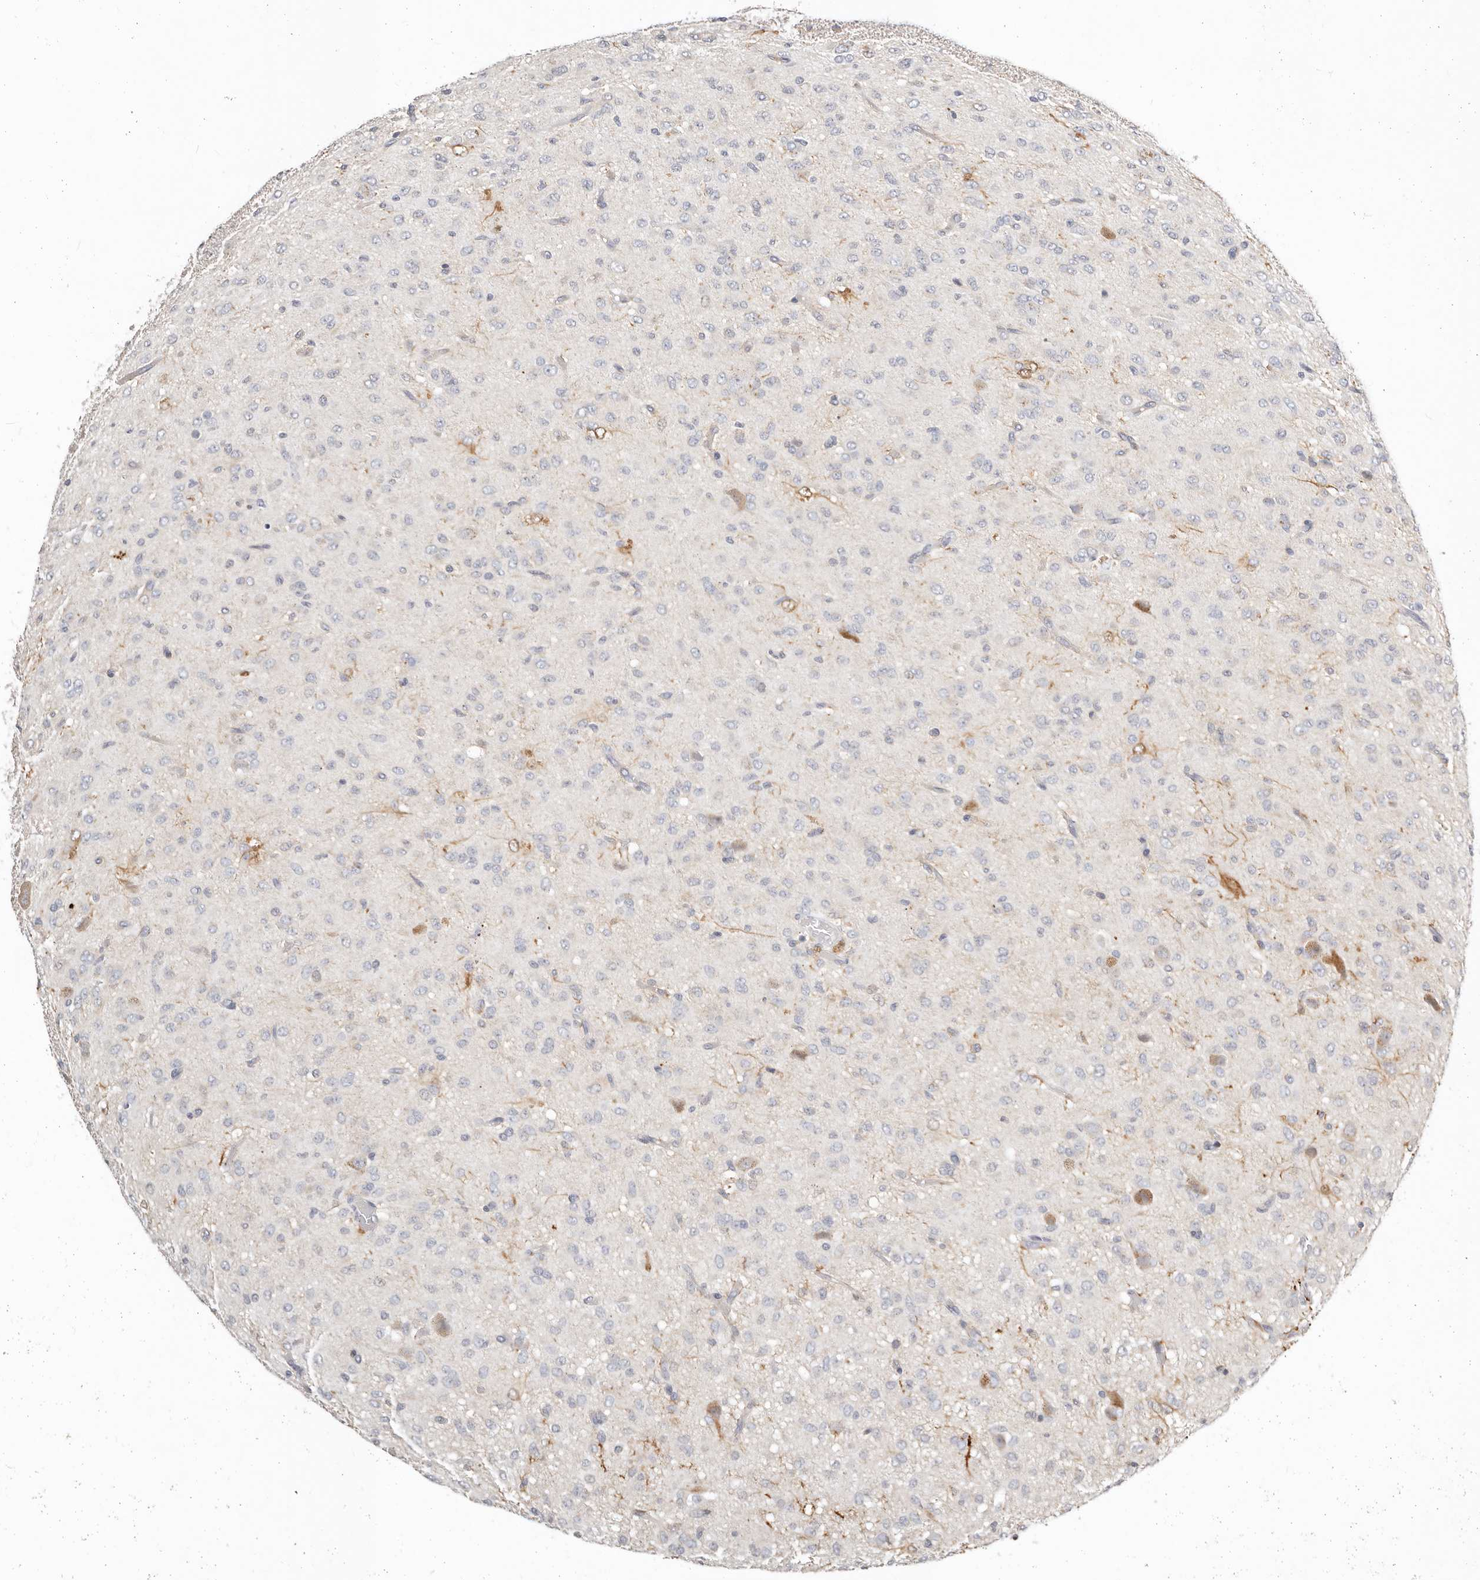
{"staining": {"intensity": "negative", "quantity": "none", "location": "none"}, "tissue": "glioma", "cell_type": "Tumor cells", "image_type": "cancer", "snomed": [{"axis": "morphology", "description": "Glioma, malignant, High grade"}, {"axis": "topography", "description": "Brain"}], "caption": "Image shows no significant protein expression in tumor cells of glioma.", "gene": "TMEM63B", "patient": {"sex": "female", "age": 59}}